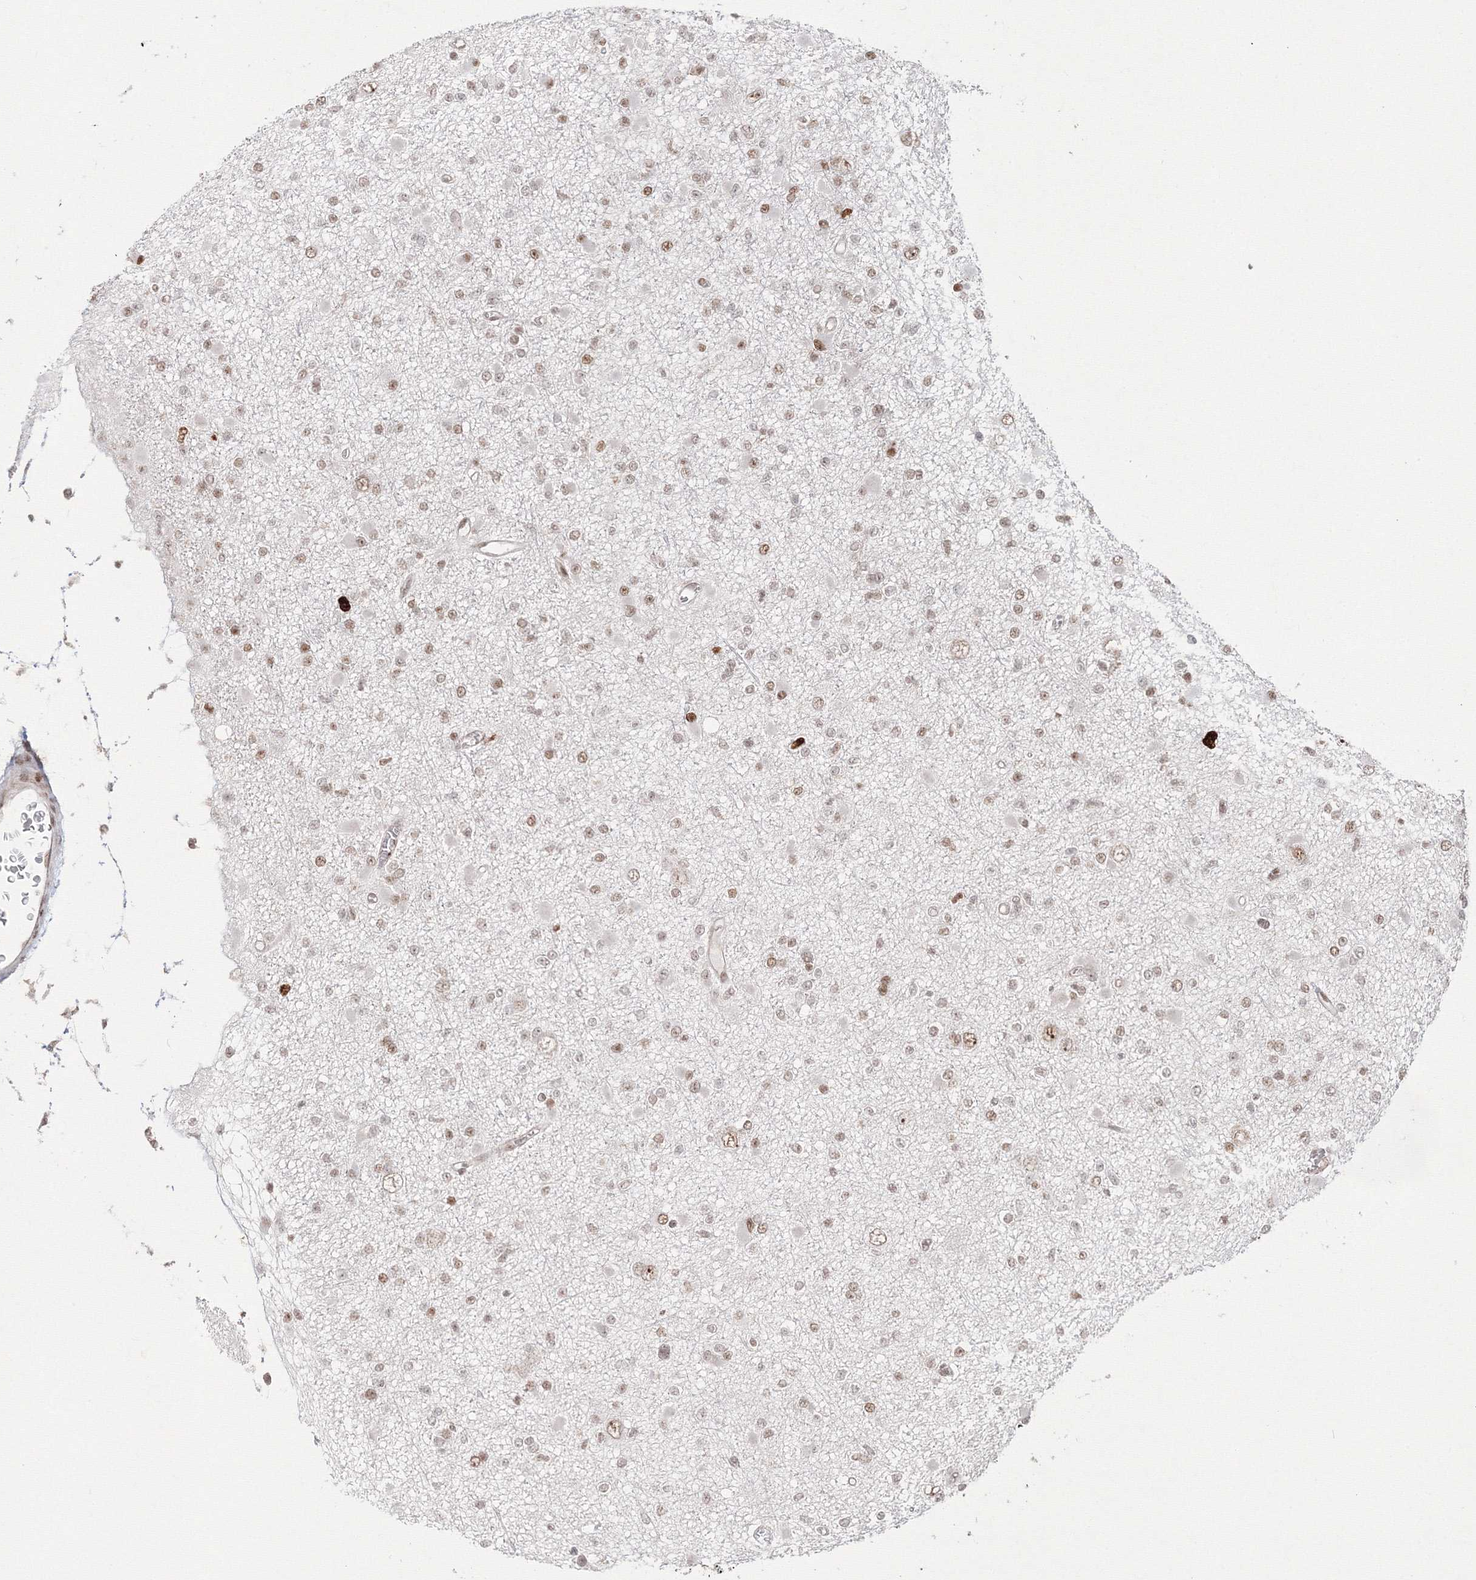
{"staining": {"intensity": "moderate", "quantity": "25%-75%", "location": "nuclear"}, "tissue": "glioma", "cell_type": "Tumor cells", "image_type": "cancer", "snomed": [{"axis": "morphology", "description": "Glioma, malignant, Low grade"}, {"axis": "topography", "description": "Brain"}], "caption": "Human malignant glioma (low-grade) stained for a protein (brown) reveals moderate nuclear positive expression in about 25%-75% of tumor cells.", "gene": "LIG1", "patient": {"sex": "female", "age": 22}}